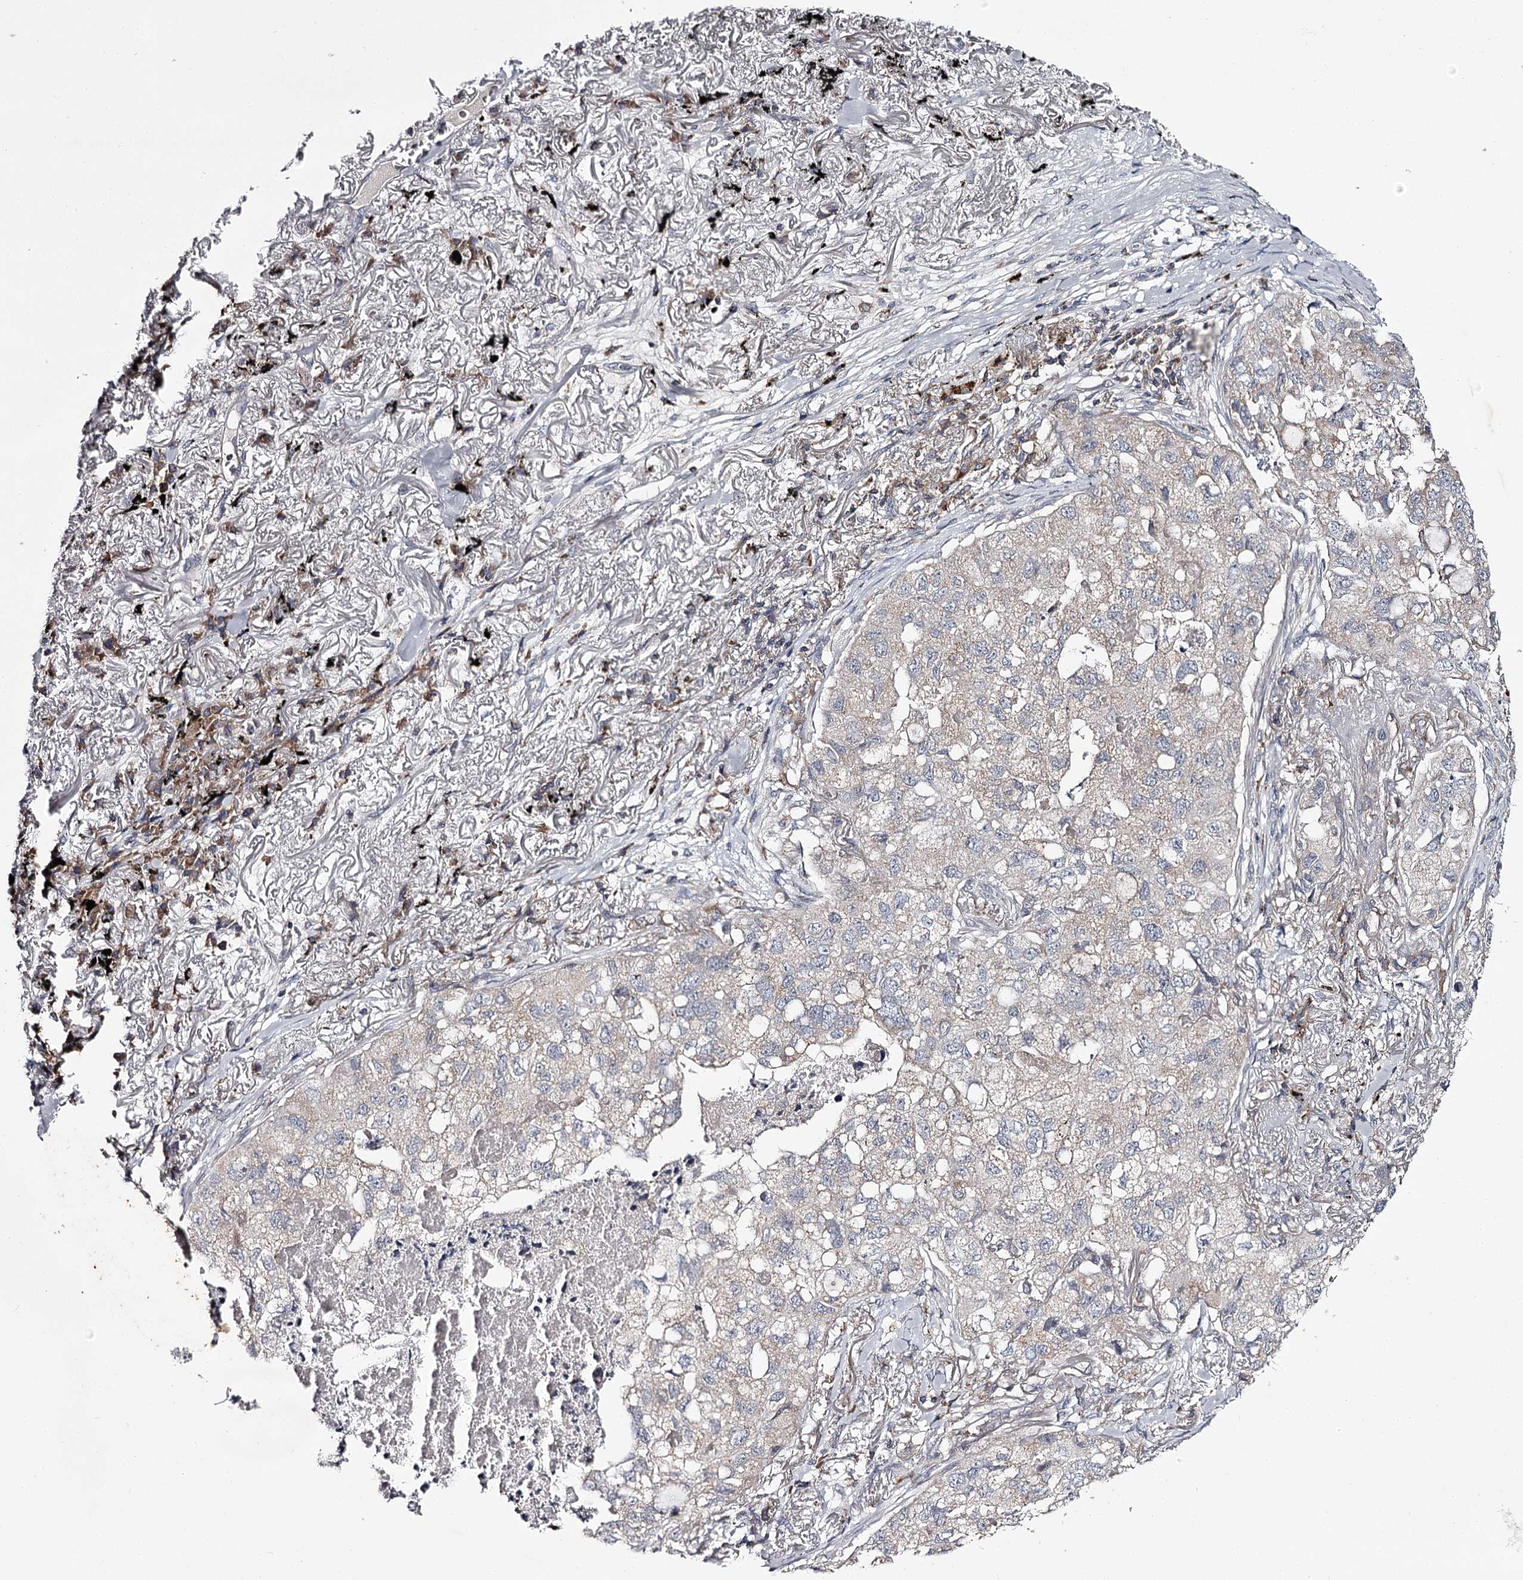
{"staining": {"intensity": "negative", "quantity": "none", "location": "none"}, "tissue": "lung cancer", "cell_type": "Tumor cells", "image_type": "cancer", "snomed": [{"axis": "morphology", "description": "Adenocarcinoma, NOS"}, {"axis": "topography", "description": "Lung"}], "caption": "High magnification brightfield microscopy of lung adenocarcinoma stained with DAB (3,3'-diaminobenzidine) (brown) and counterstained with hematoxylin (blue): tumor cells show no significant staining.", "gene": "RASSF6", "patient": {"sex": "male", "age": 65}}